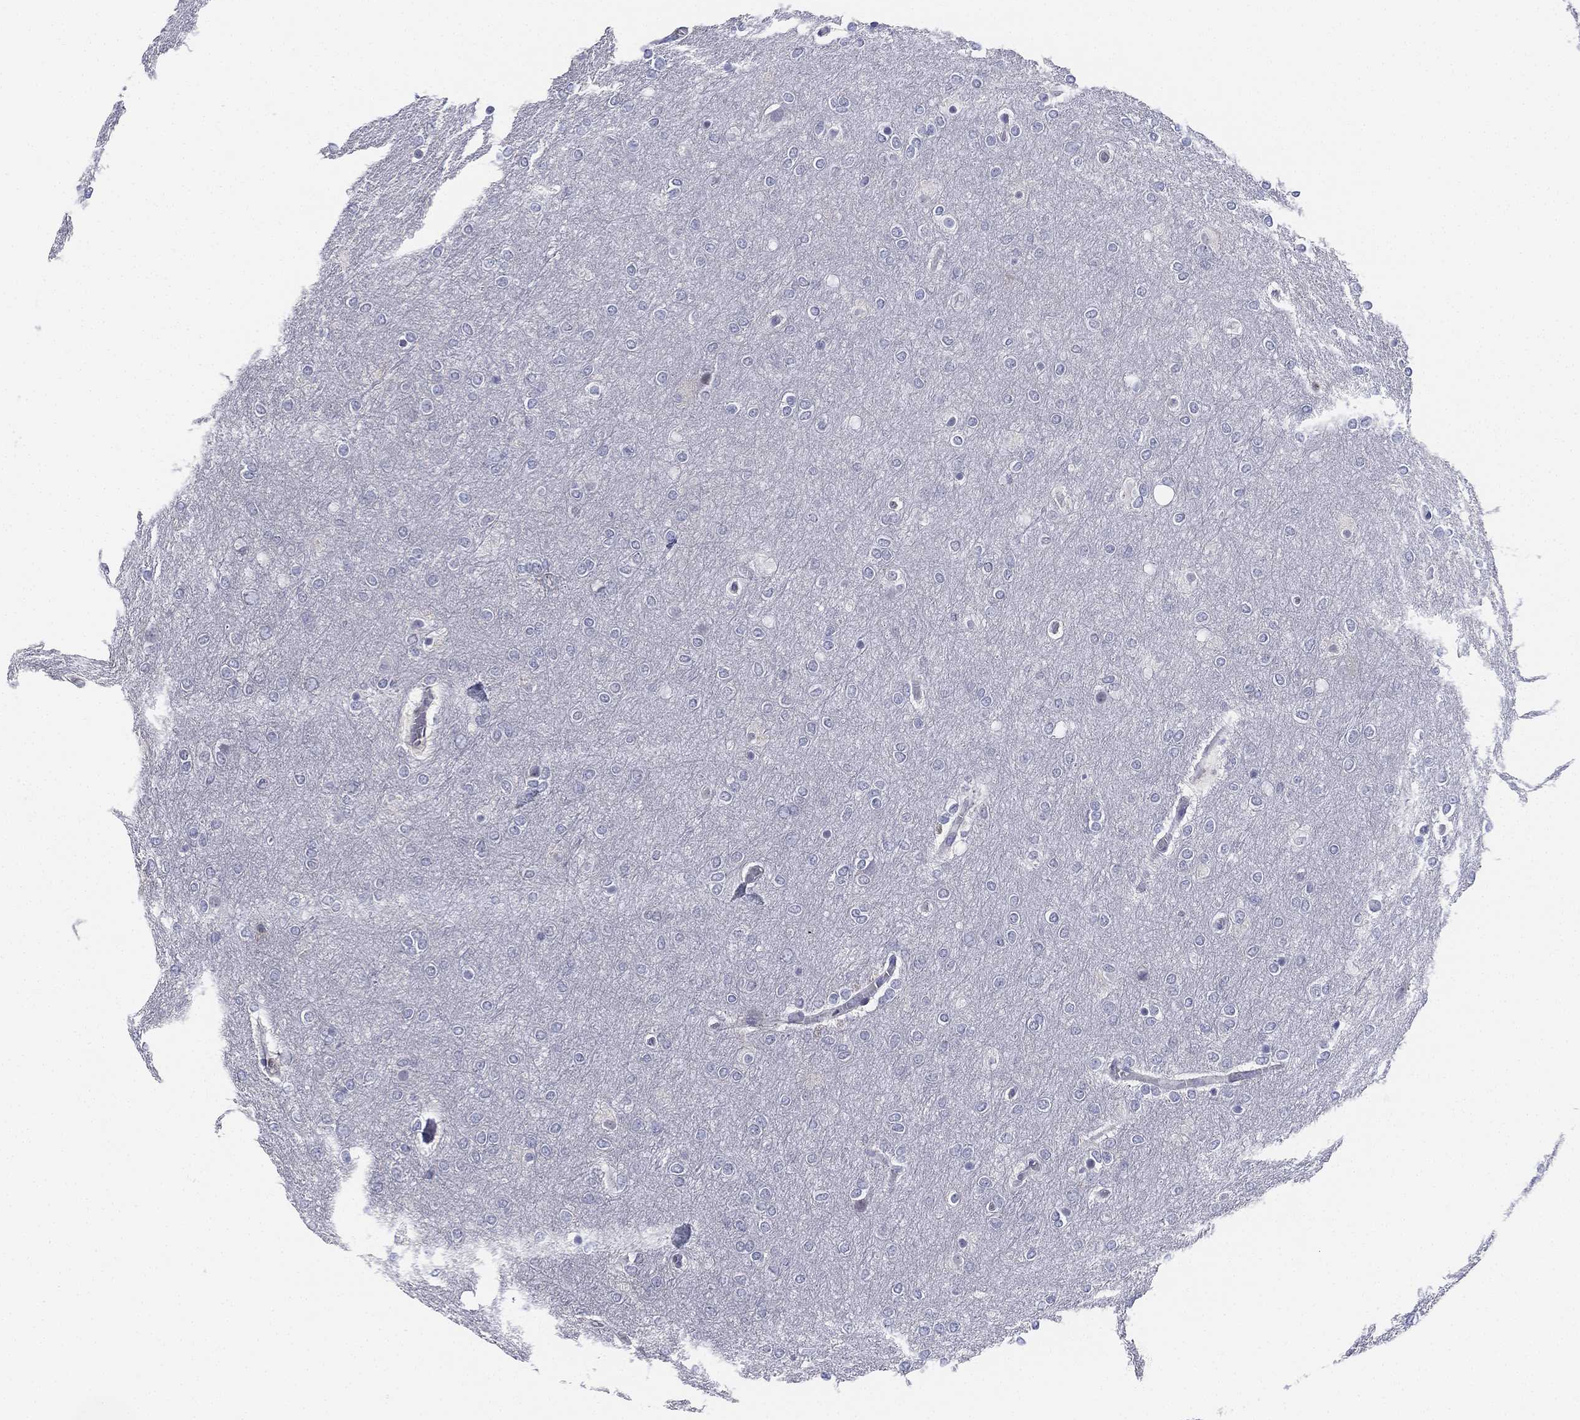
{"staining": {"intensity": "negative", "quantity": "none", "location": "none"}, "tissue": "glioma", "cell_type": "Tumor cells", "image_type": "cancer", "snomed": [{"axis": "morphology", "description": "Glioma, malignant, High grade"}, {"axis": "topography", "description": "Brain"}], "caption": "Immunohistochemistry micrograph of human glioma stained for a protein (brown), which demonstrates no expression in tumor cells.", "gene": "MLF1", "patient": {"sex": "female", "age": 61}}